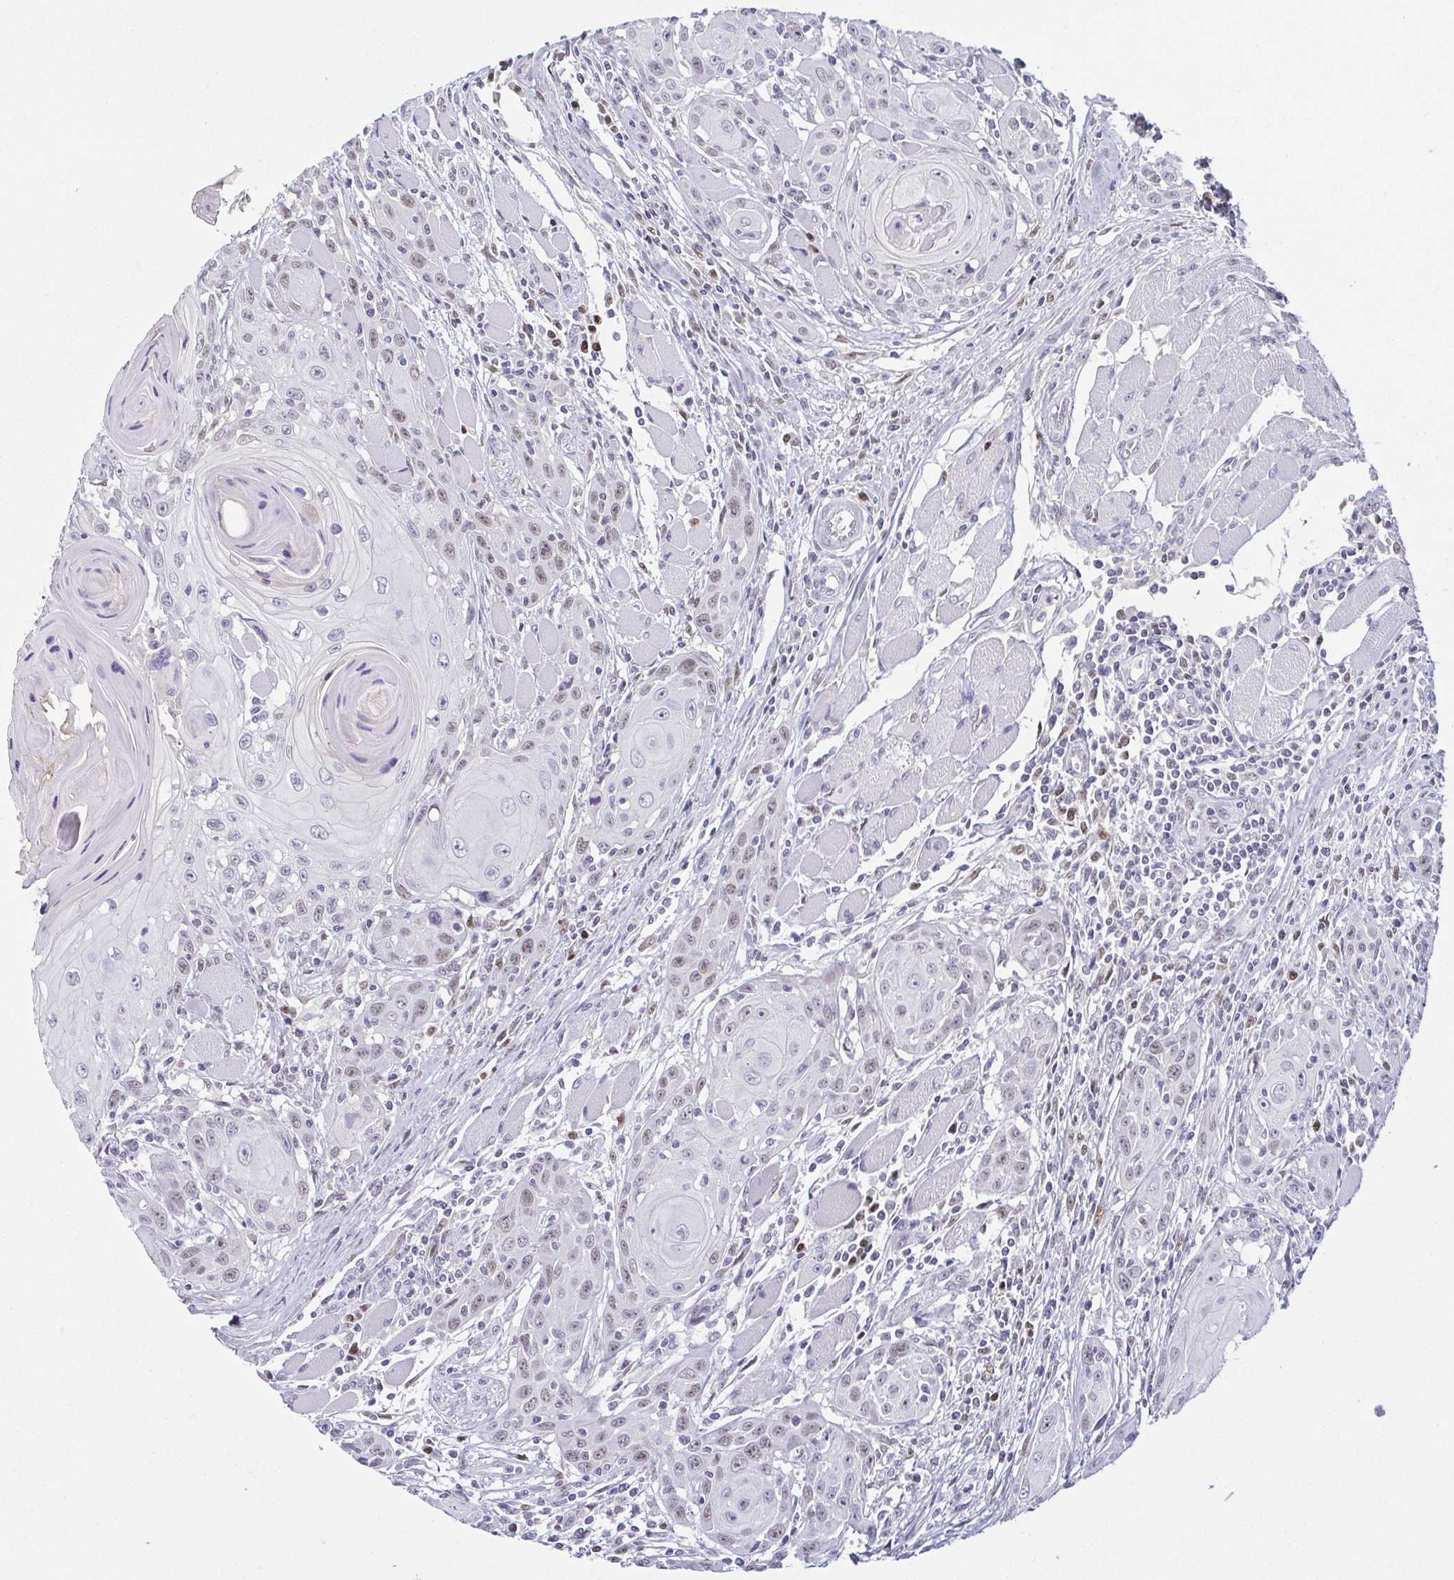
{"staining": {"intensity": "weak", "quantity": "<25%", "location": "nuclear"}, "tissue": "head and neck cancer", "cell_type": "Tumor cells", "image_type": "cancer", "snomed": [{"axis": "morphology", "description": "Squamous cell carcinoma, NOS"}, {"axis": "topography", "description": "Head-Neck"}], "caption": "Image shows no significant protein expression in tumor cells of head and neck cancer.", "gene": "TCF3", "patient": {"sex": "female", "age": 80}}